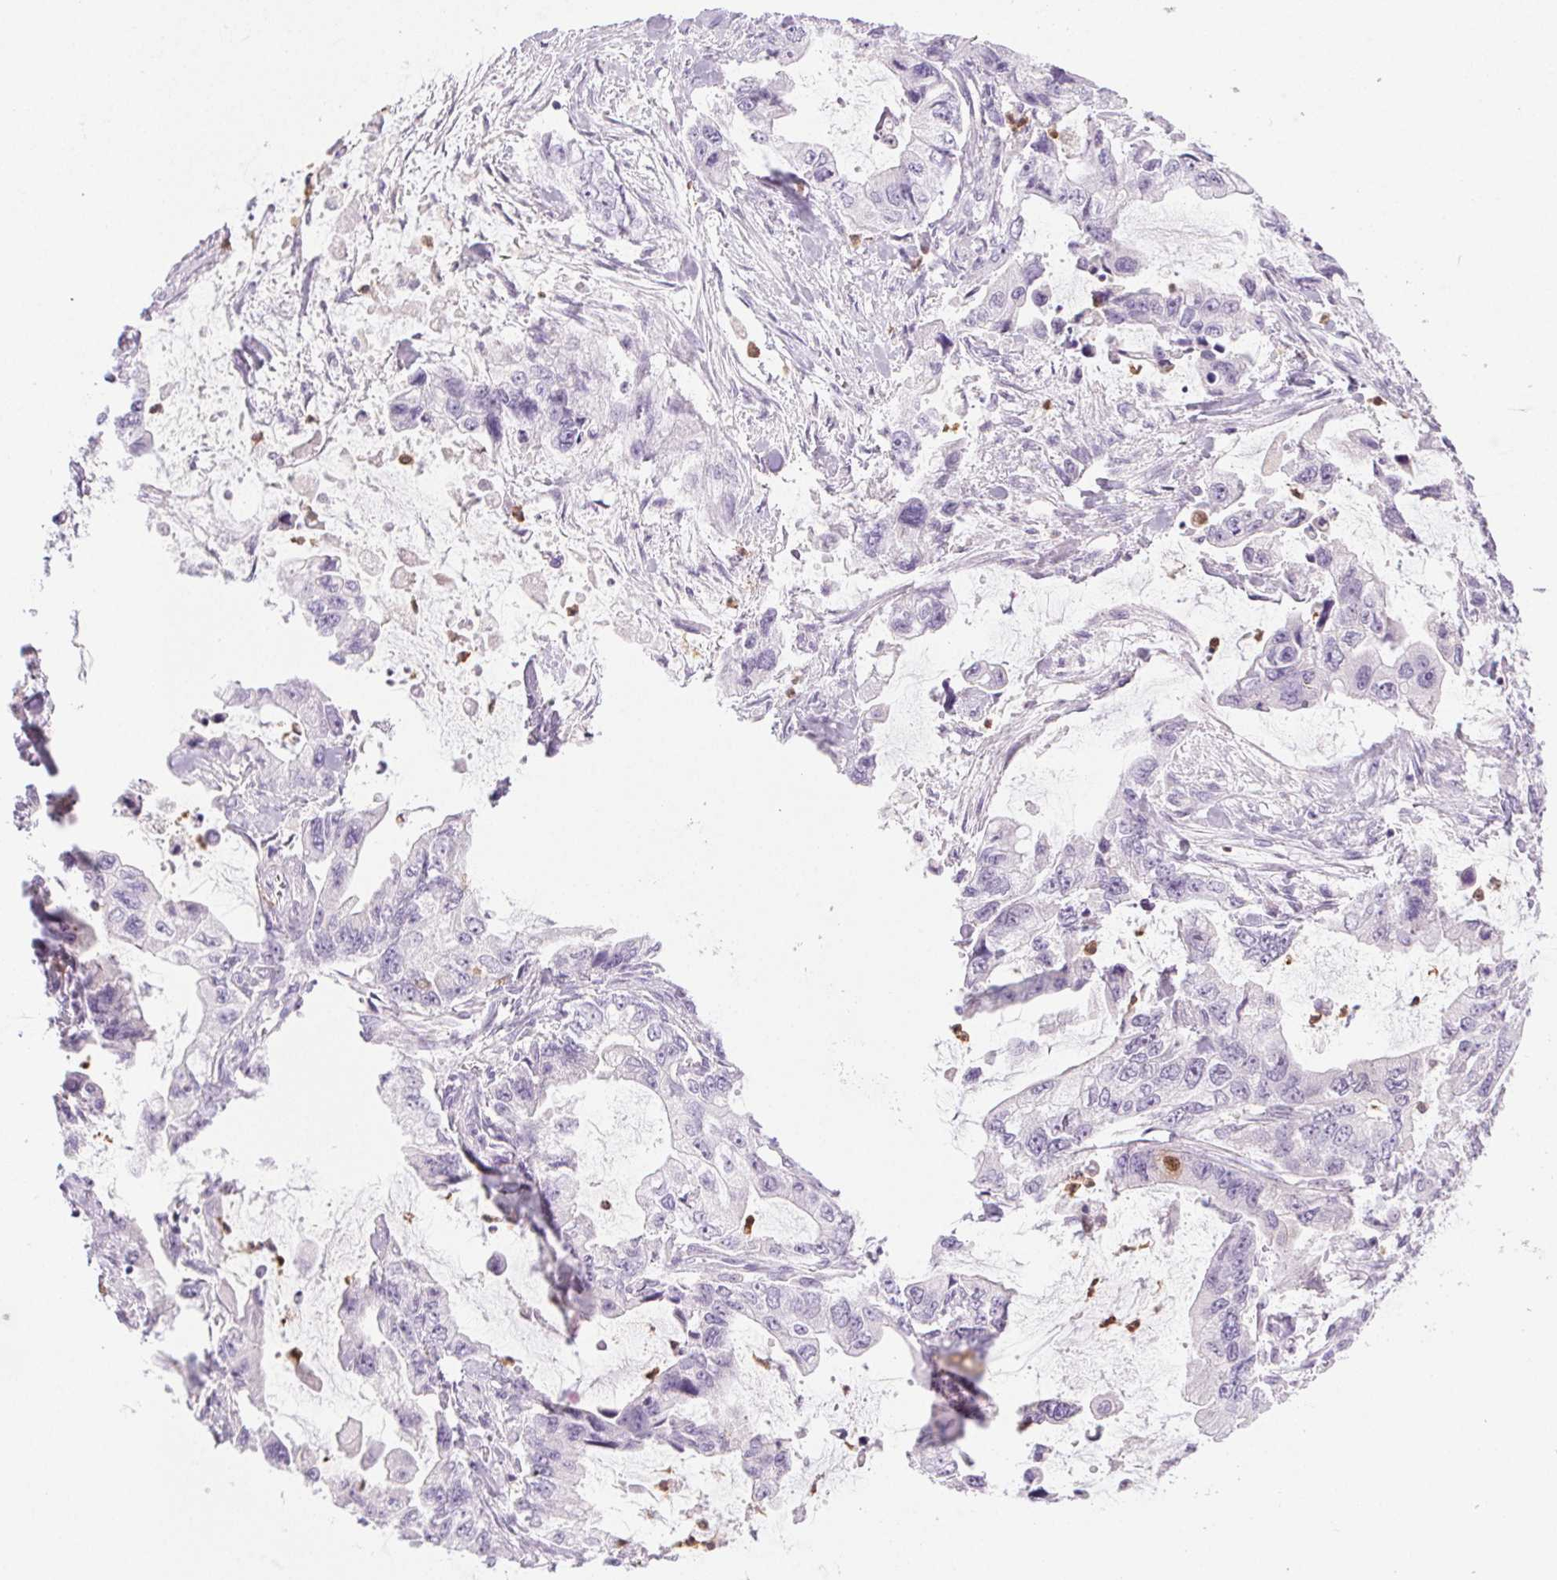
{"staining": {"intensity": "negative", "quantity": "none", "location": "none"}, "tissue": "stomach cancer", "cell_type": "Tumor cells", "image_type": "cancer", "snomed": [{"axis": "morphology", "description": "Adenocarcinoma, NOS"}, {"axis": "topography", "description": "Pancreas"}, {"axis": "topography", "description": "Stomach, upper"}, {"axis": "topography", "description": "Stomach"}], "caption": "Immunohistochemical staining of human adenocarcinoma (stomach) demonstrates no significant staining in tumor cells.", "gene": "TMEM45A", "patient": {"sex": "male", "age": 77}}